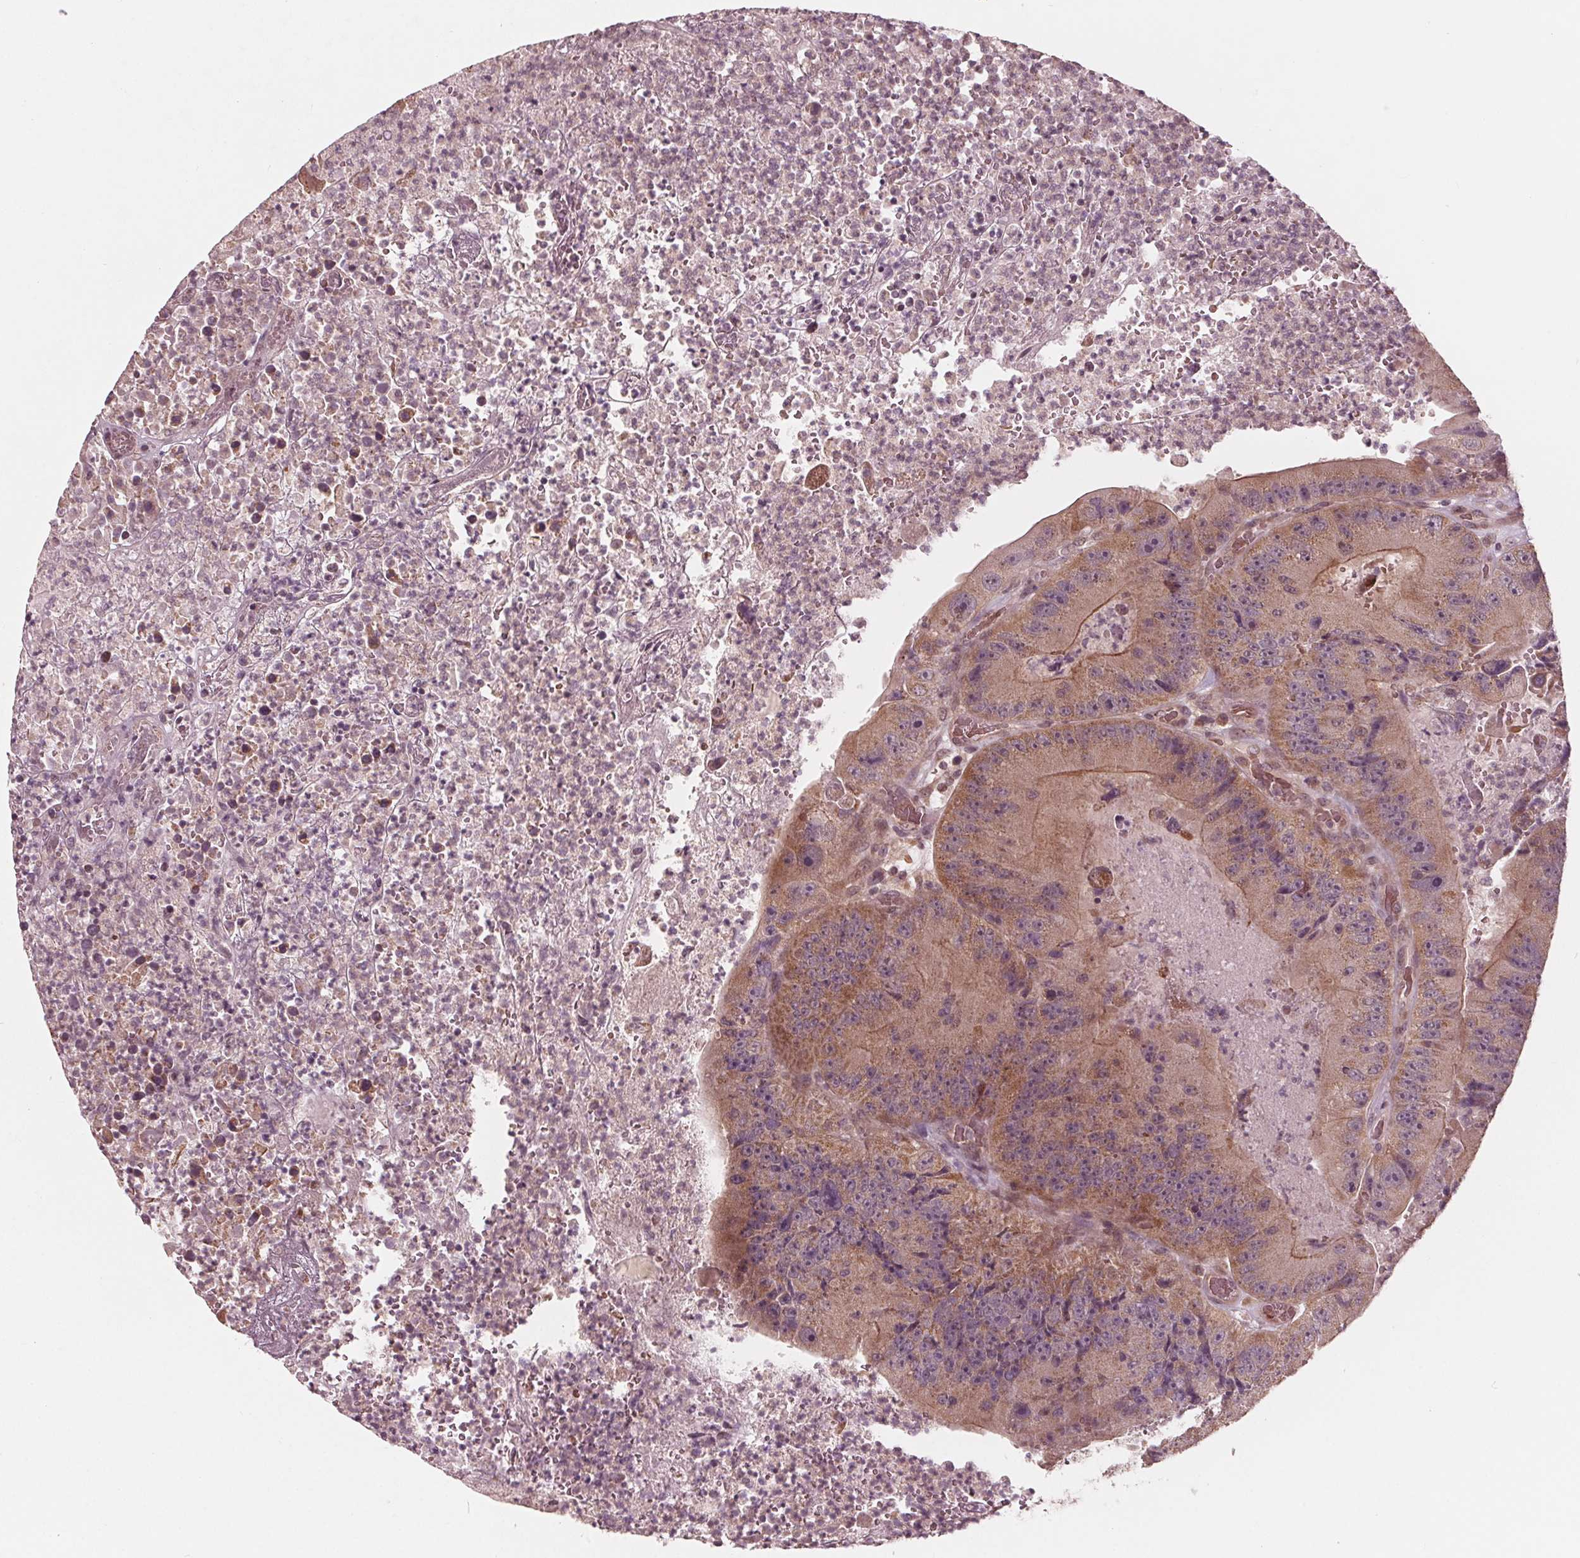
{"staining": {"intensity": "moderate", "quantity": ">75%", "location": "cytoplasmic/membranous"}, "tissue": "colorectal cancer", "cell_type": "Tumor cells", "image_type": "cancer", "snomed": [{"axis": "morphology", "description": "Adenocarcinoma, NOS"}, {"axis": "topography", "description": "Colon"}], "caption": "A brown stain highlights moderate cytoplasmic/membranous positivity of a protein in adenocarcinoma (colorectal) tumor cells.", "gene": "UBALD1", "patient": {"sex": "female", "age": 86}}